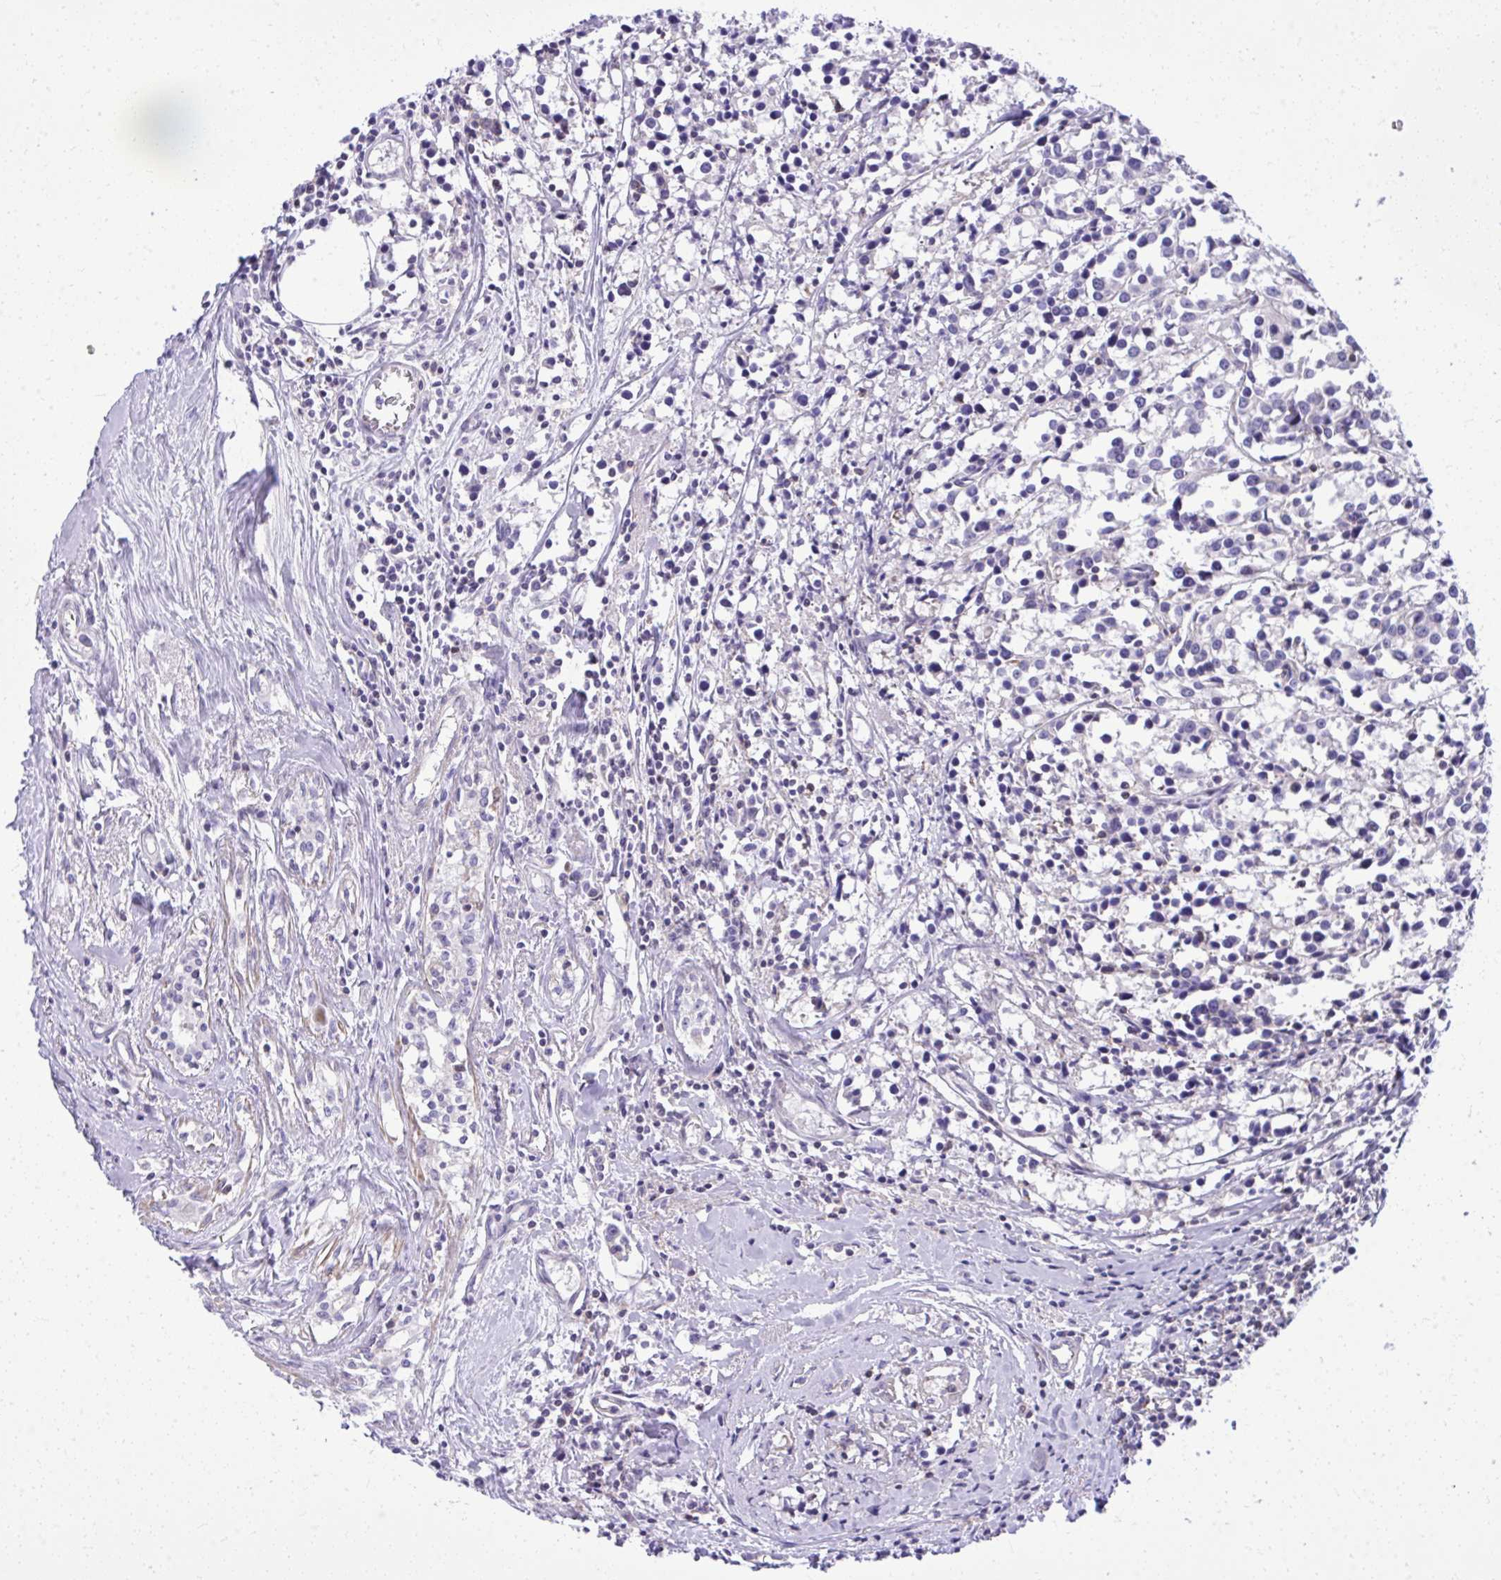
{"staining": {"intensity": "negative", "quantity": "none", "location": "none"}, "tissue": "breast cancer", "cell_type": "Tumor cells", "image_type": "cancer", "snomed": [{"axis": "morphology", "description": "Duct carcinoma"}, {"axis": "topography", "description": "Breast"}], "caption": "Immunohistochemical staining of breast infiltrating ductal carcinoma demonstrates no significant expression in tumor cells.", "gene": "GRK4", "patient": {"sex": "female", "age": 80}}